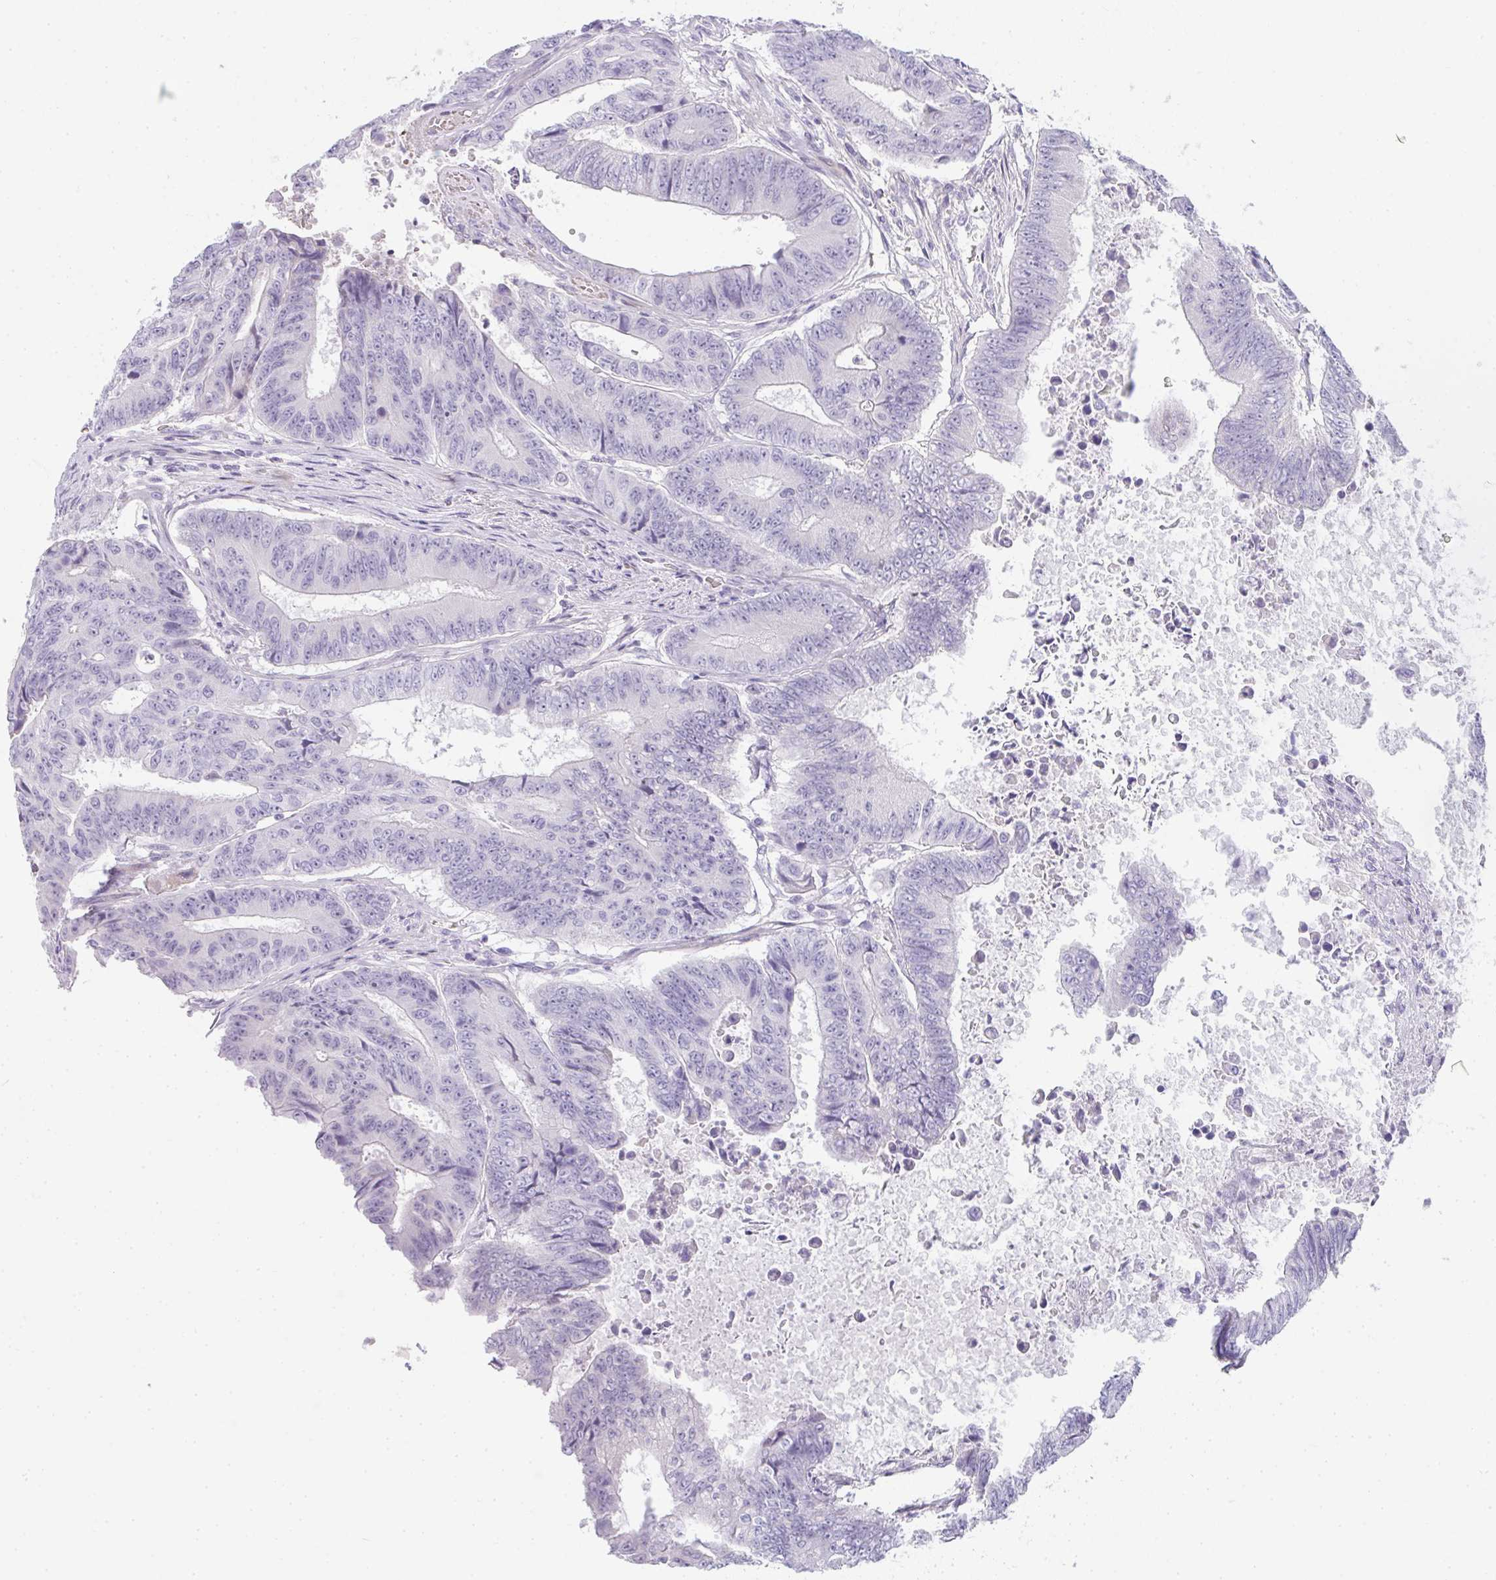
{"staining": {"intensity": "negative", "quantity": "none", "location": "none"}, "tissue": "colorectal cancer", "cell_type": "Tumor cells", "image_type": "cancer", "snomed": [{"axis": "morphology", "description": "Adenocarcinoma, NOS"}, {"axis": "topography", "description": "Colon"}], "caption": "A high-resolution image shows IHC staining of adenocarcinoma (colorectal), which exhibits no significant expression in tumor cells. (DAB immunohistochemistry with hematoxylin counter stain).", "gene": "NEU2", "patient": {"sex": "female", "age": 48}}